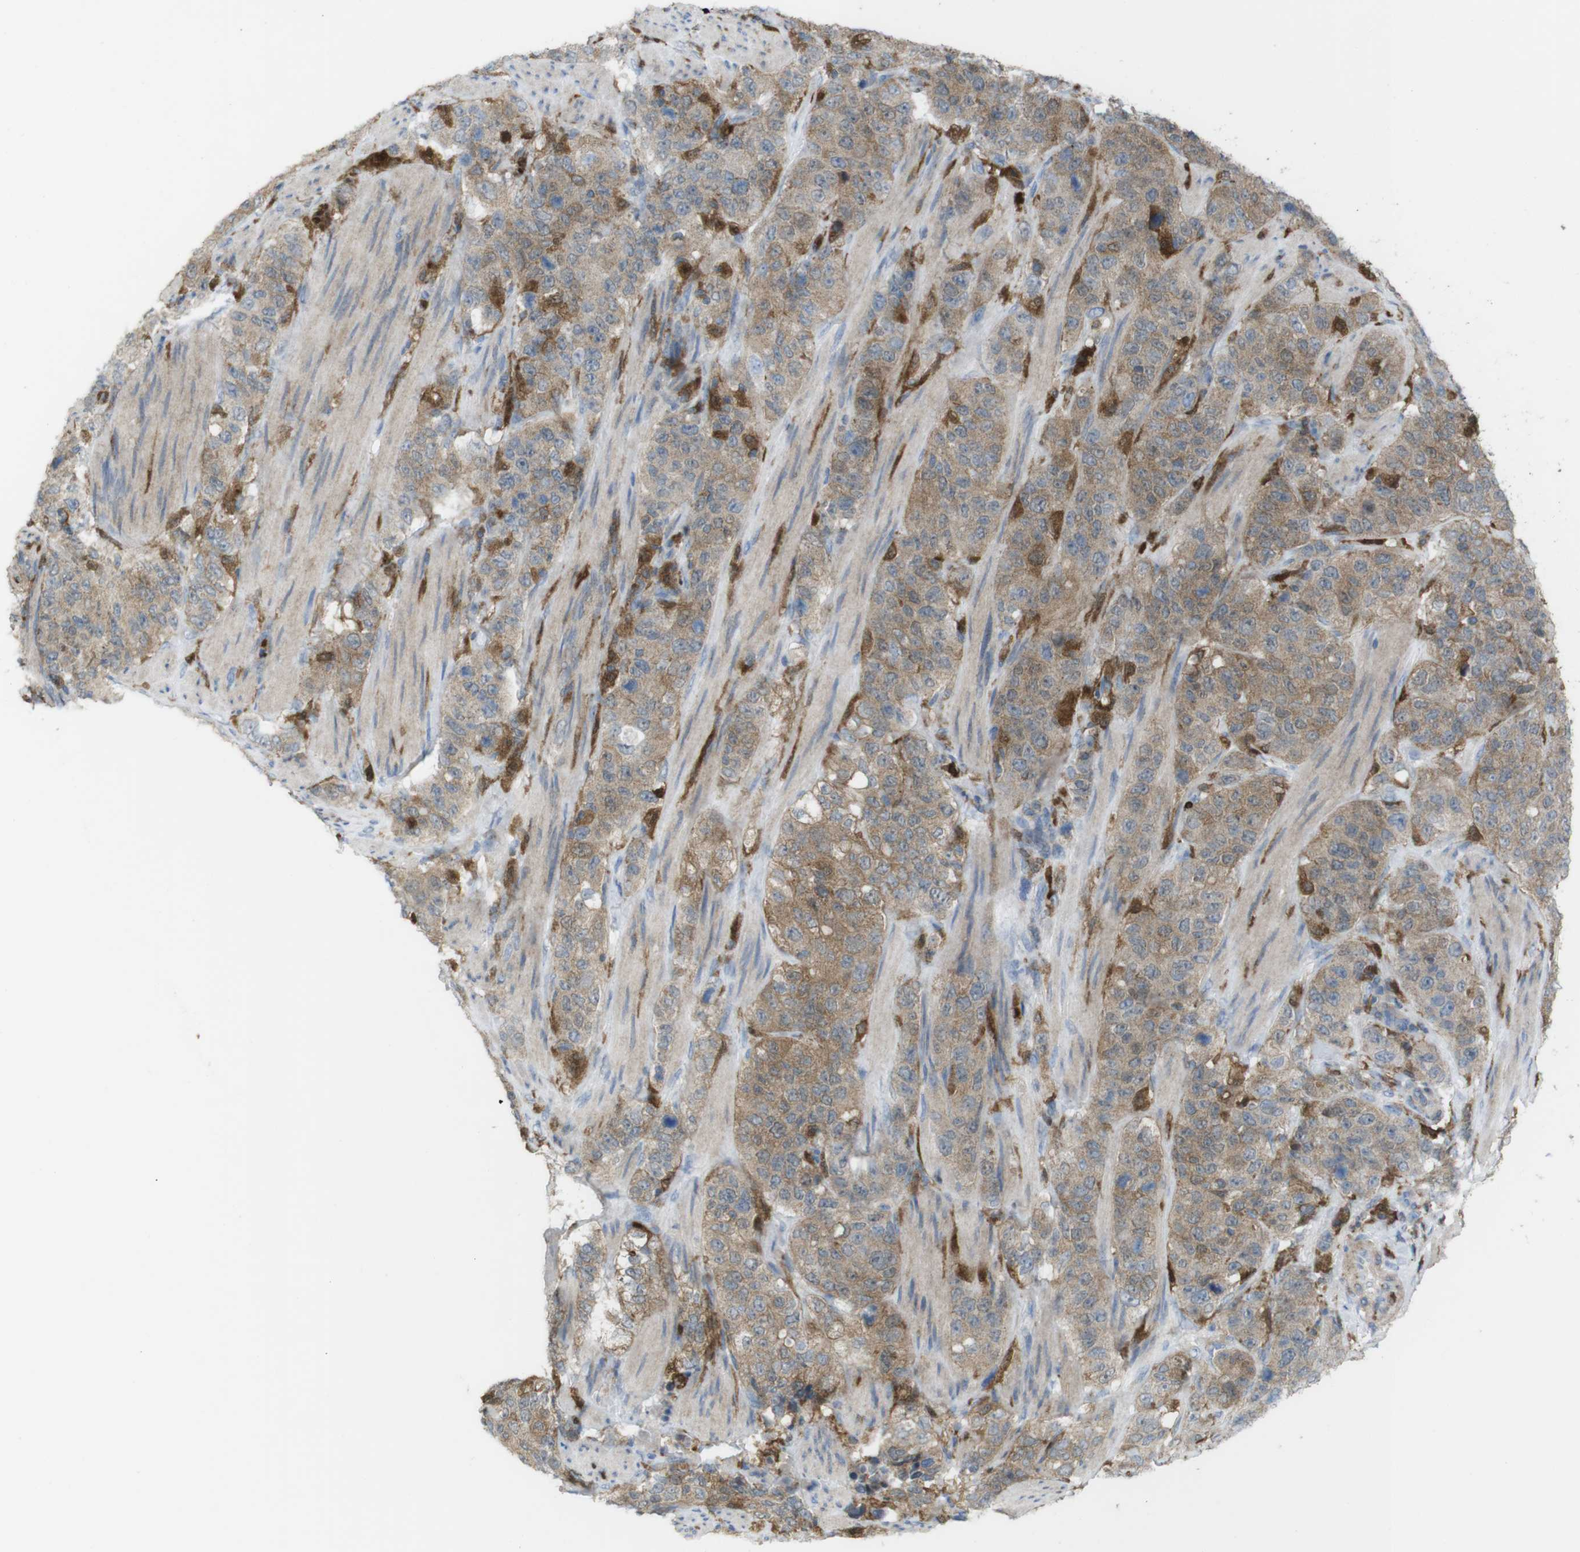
{"staining": {"intensity": "moderate", "quantity": ">75%", "location": "cytoplasmic/membranous"}, "tissue": "stomach cancer", "cell_type": "Tumor cells", "image_type": "cancer", "snomed": [{"axis": "morphology", "description": "Adenocarcinoma, NOS"}, {"axis": "topography", "description": "Stomach"}], "caption": "The immunohistochemical stain shows moderate cytoplasmic/membranous expression in tumor cells of stomach cancer (adenocarcinoma) tissue. (IHC, brightfield microscopy, high magnification).", "gene": "PRKCD", "patient": {"sex": "male", "age": 48}}